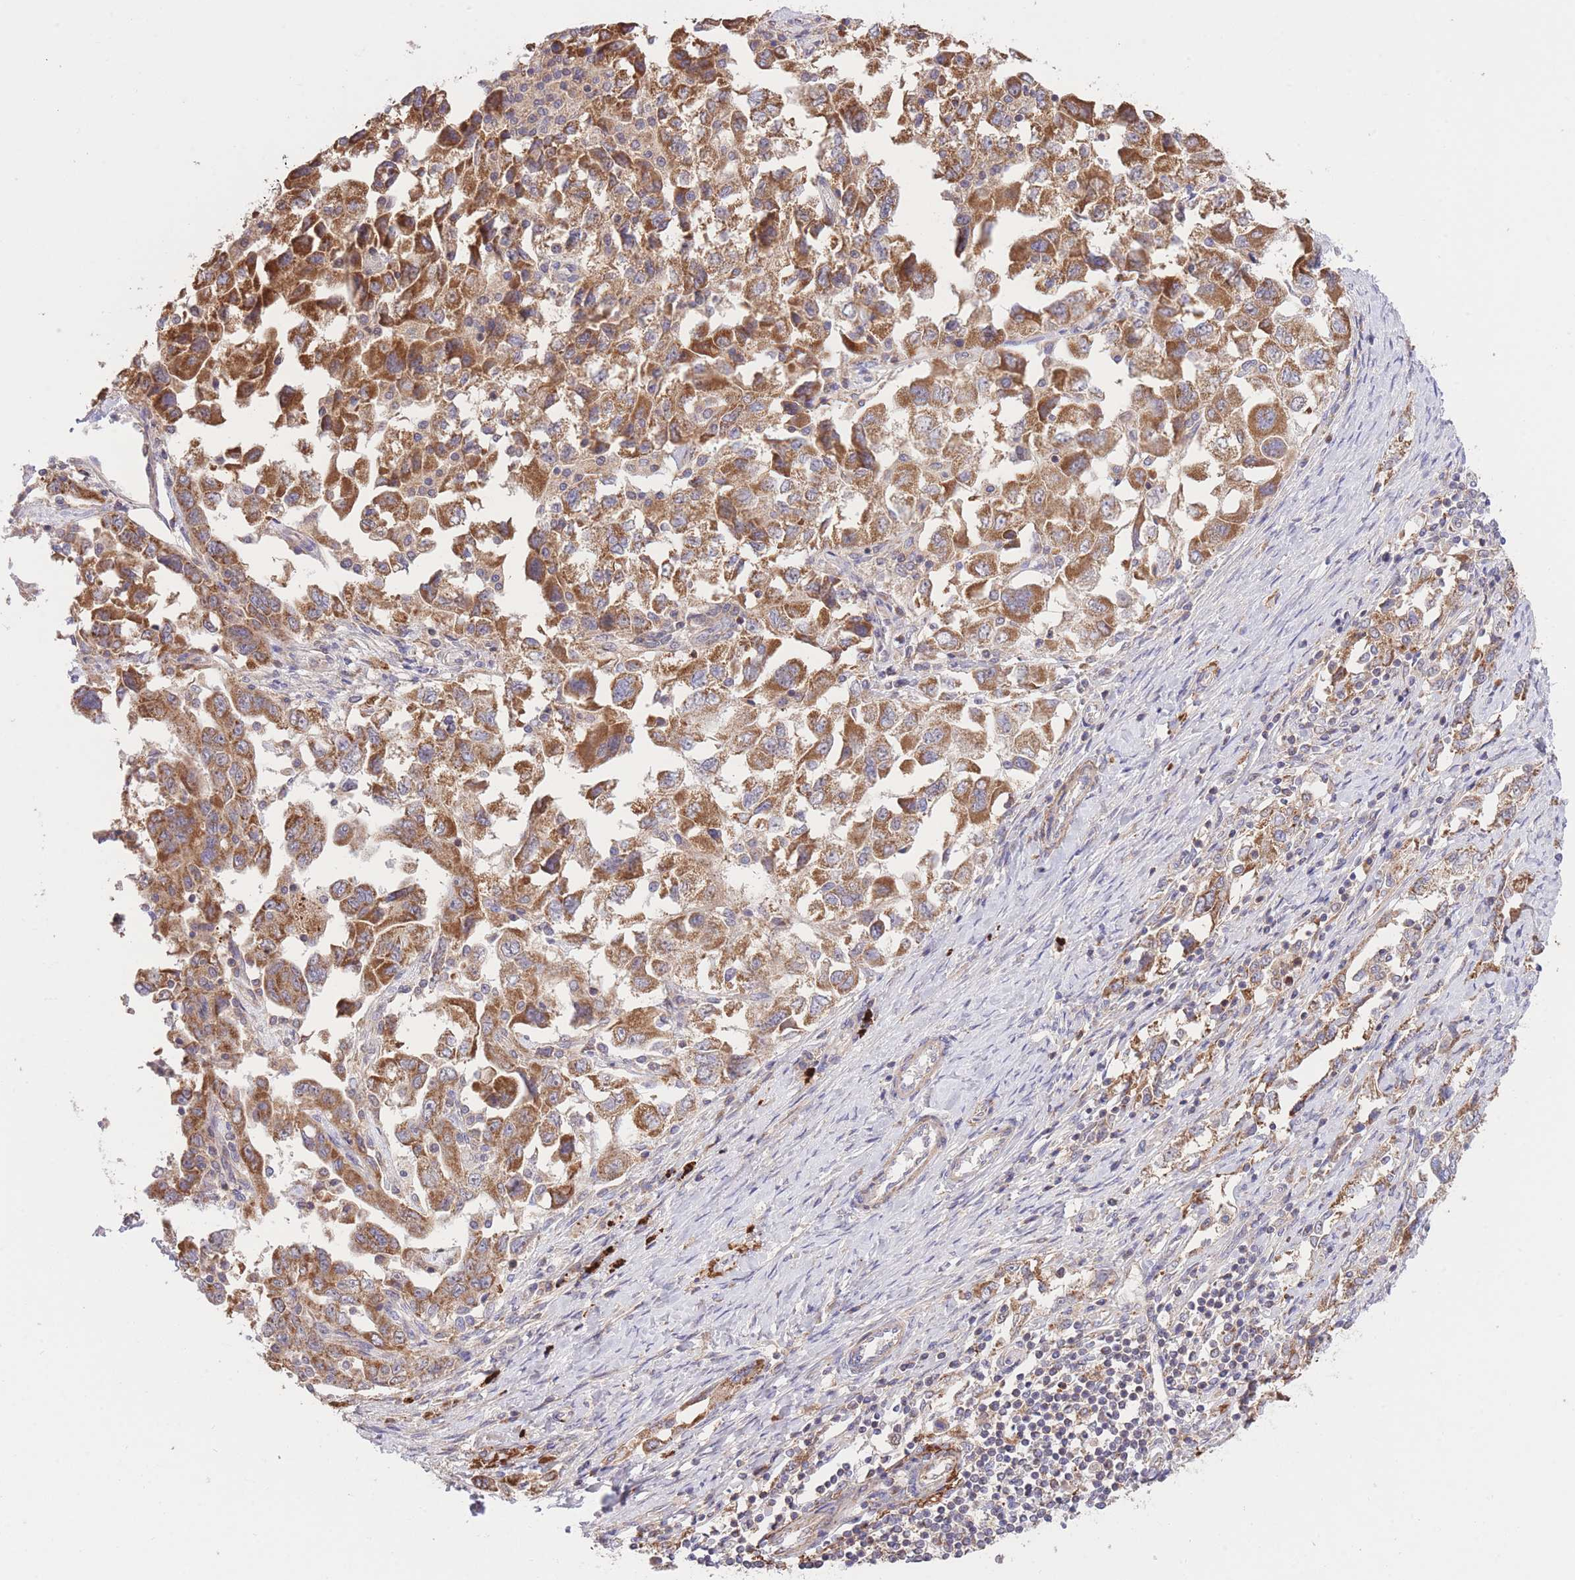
{"staining": {"intensity": "moderate", "quantity": ">75%", "location": "cytoplasmic/membranous"}, "tissue": "ovarian cancer", "cell_type": "Tumor cells", "image_type": "cancer", "snomed": [{"axis": "morphology", "description": "Carcinoma, NOS"}, {"axis": "morphology", "description": "Cystadenocarcinoma, serous, NOS"}, {"axis": "topography", "description": "Ovary"}], "caption": "Immunohistochemistry (DAB (3,3'-diaminobenzidine)) staining of ovarian cancer shows moderate cytoplasmic/membranous protein expression in approximately >75% of tumor cells. (Stains: DAB (3,3'-diaminobenzidine) in brown, nuclei in blue, Microscopy: brightfield microscopy at high magnification).", "gene": "ATP13A2", "patient": {"sex": "female", "age": 69}}